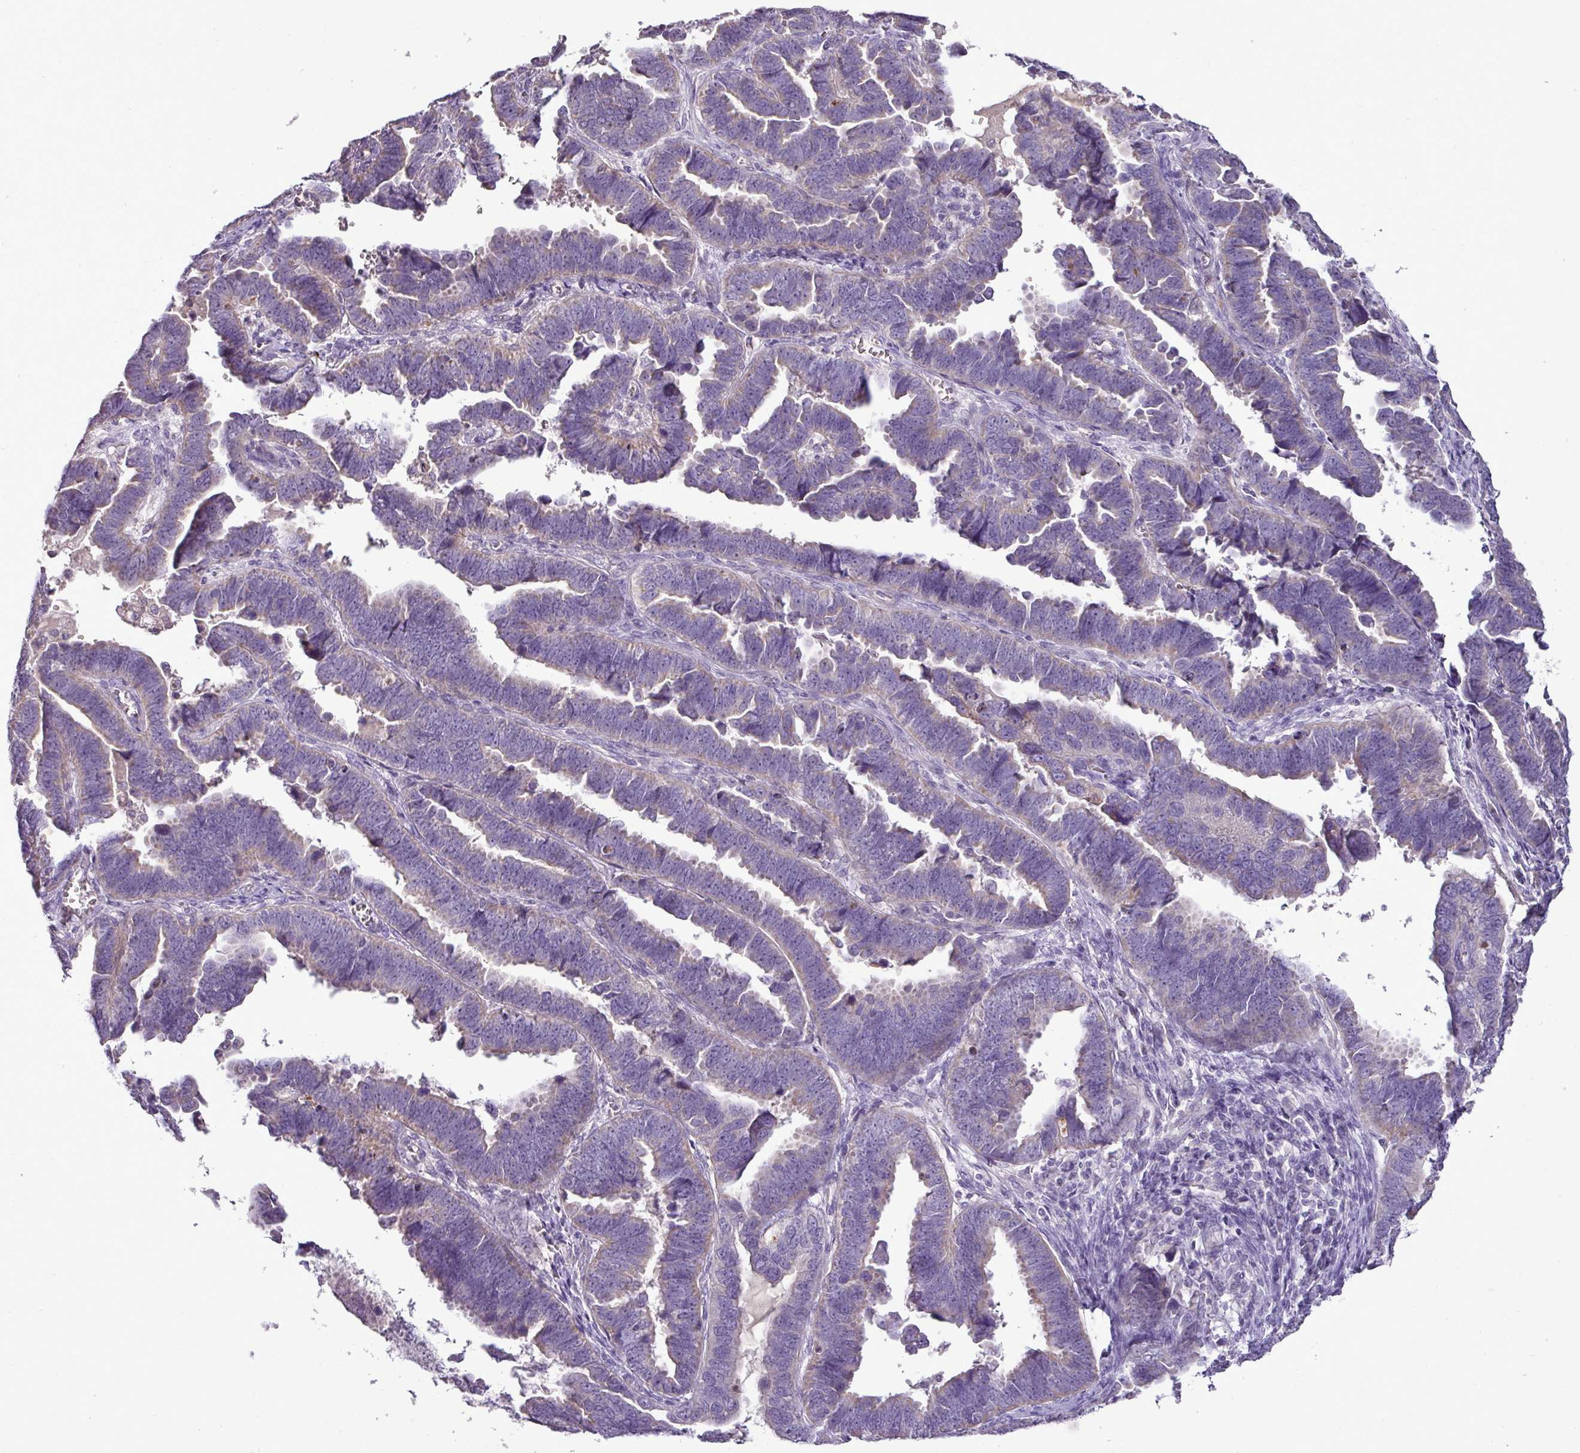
{"staining": {"intensity": "weak", "quantity": "25%-75%", "location": "cytoplasmic/membranous"}, "tissue": "endometrial cancer", "cell_type": "Tumor cells", "image_type": "cancer", "snomed": [{"axis": "morphology", "description": "Adenocarcinoma, NOS"}, {"axis": "topography", "description": "Endometrium"}], "caption": "Weak cytoplasmic/membranous staining is seen in approximately 25%-75% of tumor cells in endometrial adenocarcinoma.", "gene": "BRINP2", "patient": {"sex": "female", "age": 75}}